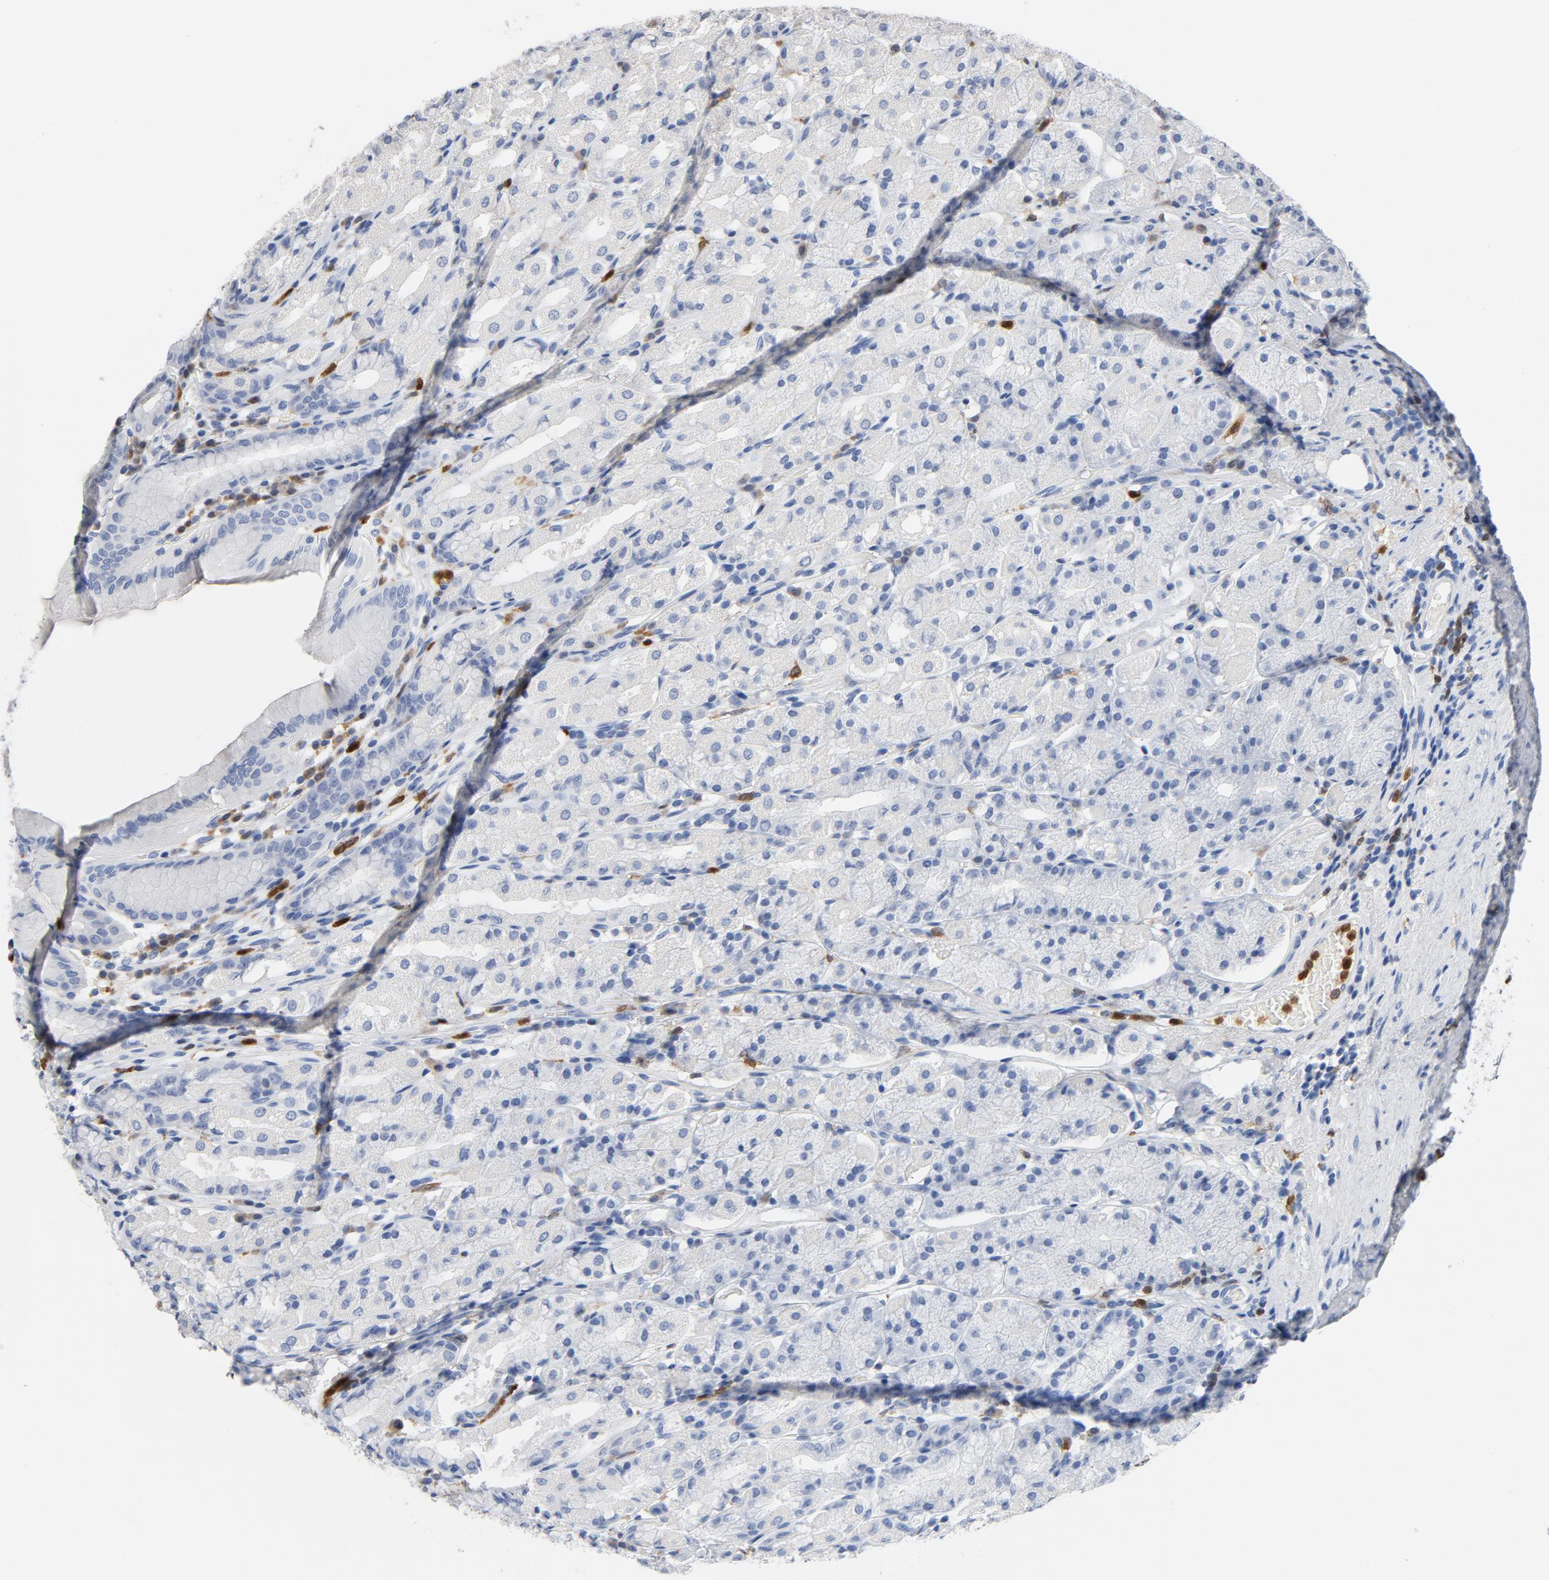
{"staining": {"intensity": "negative", "quantity": "none", "location": "none"}, "tissue": "stomach", "cell_type": "Glandular cells", "image_type": "normal", "snomed": [{"axis": "morphology", "description": "Normal tissue, NOS"}, {"axis": "topography", "description": "Stomach, upper"}], "caption": "An IHC photomicrograph of unremarkable stomach is shown. There is no staining in glandular cells of stomach.", "gene": "NCF1", "patient": {"sex": "male", "age": 68}}